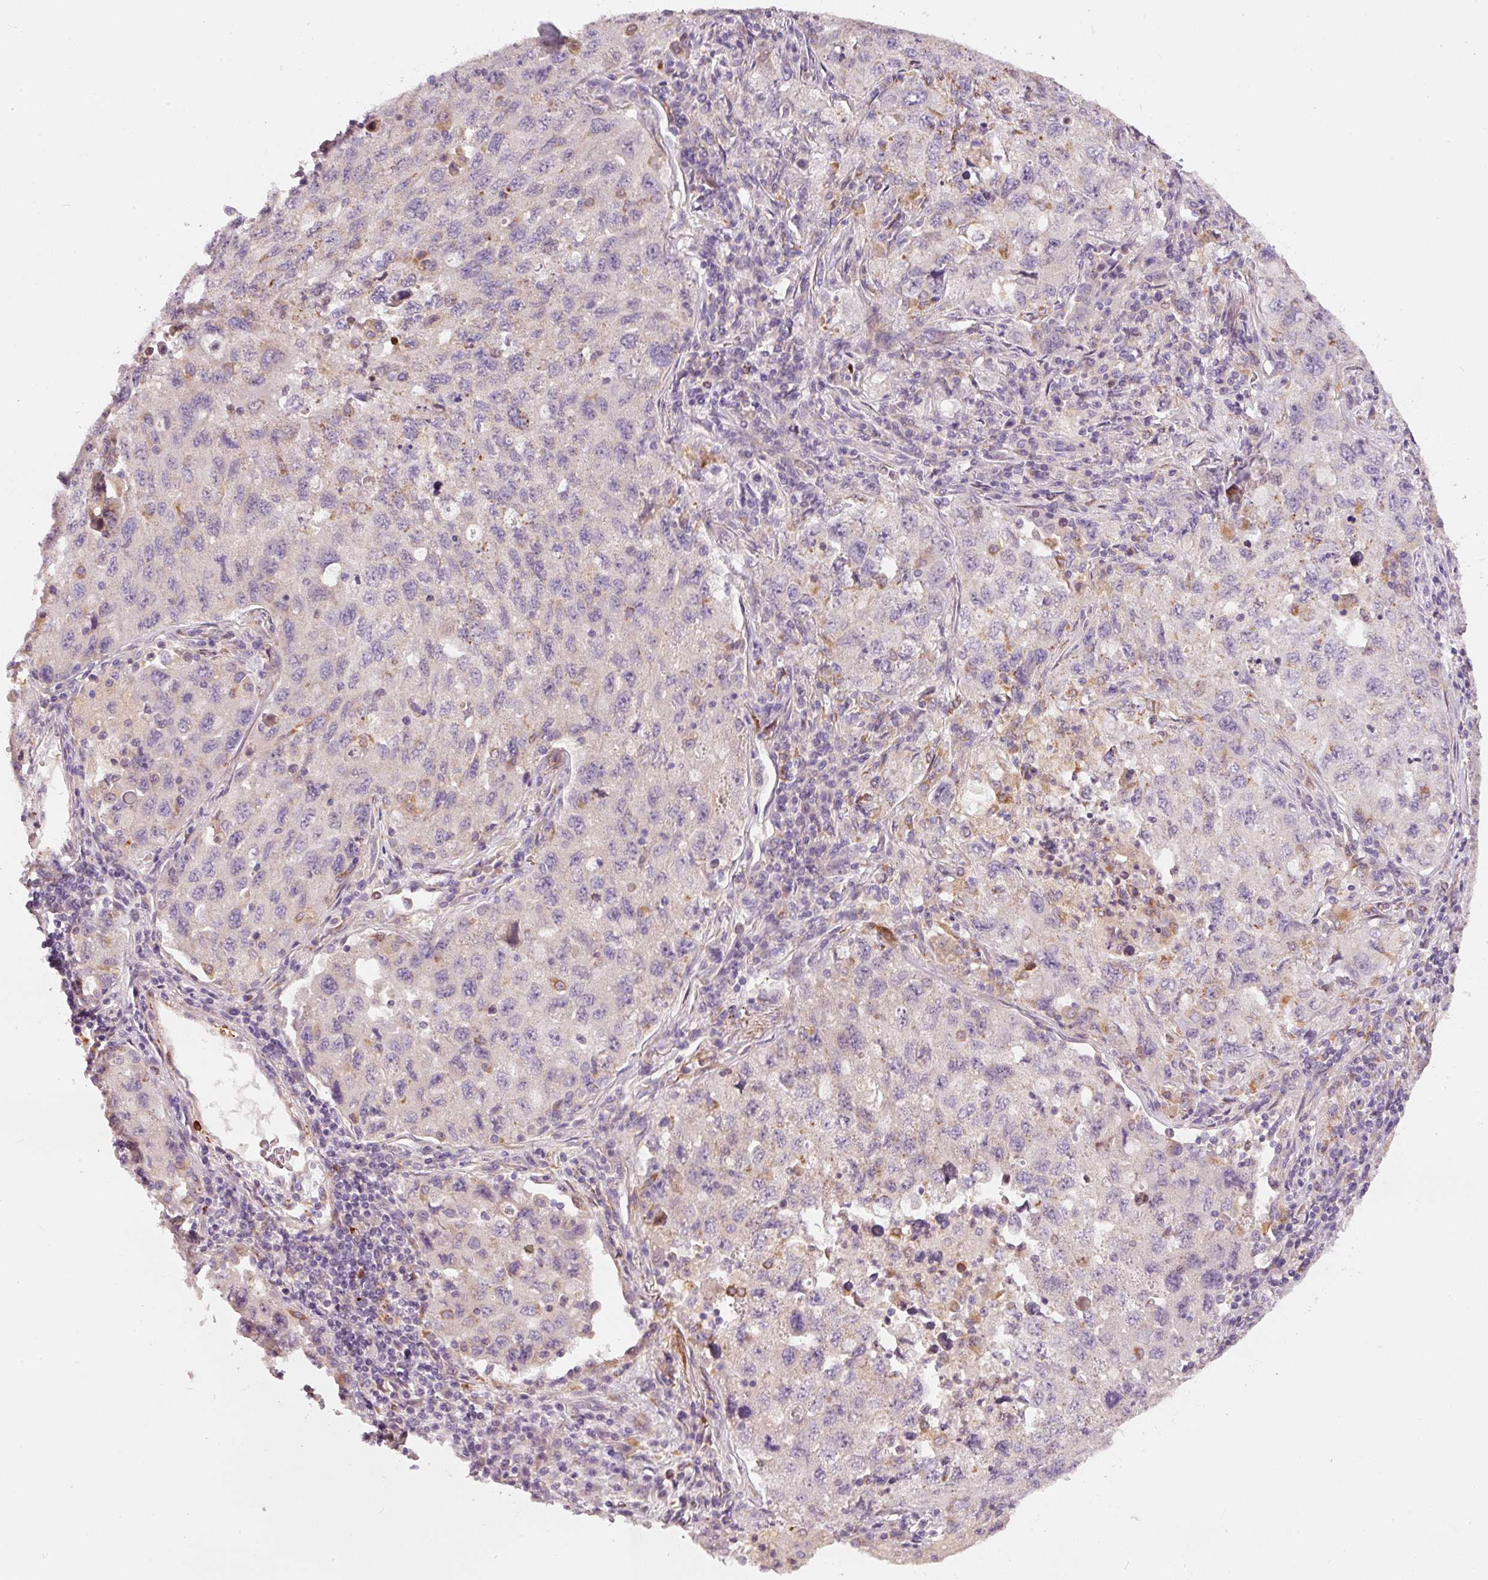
{"staining": {"intensity": "negative", "quantity": "none", "location": "none"}, "tissue": "lung cancer", "cell_type": "Tumor cells", "image_type": "cancer", "snomed": [{"axis": "morphology", "description": "Adenocarcinoma, NOS"}, {"axis": "topography", "description": "Lung"}], "caption": "Immunohistochemistry (IHC) histopathology image of lung adenocarcinoma stained for a protein (brown), which demonstrates no expression in tumor cells. (Brightfield microscopy of DAB (3,3'-diaminobenzidine) IHC at high magnification).", "gene": "KLHL21", "patient": {"sex": "female", "age": 57}}